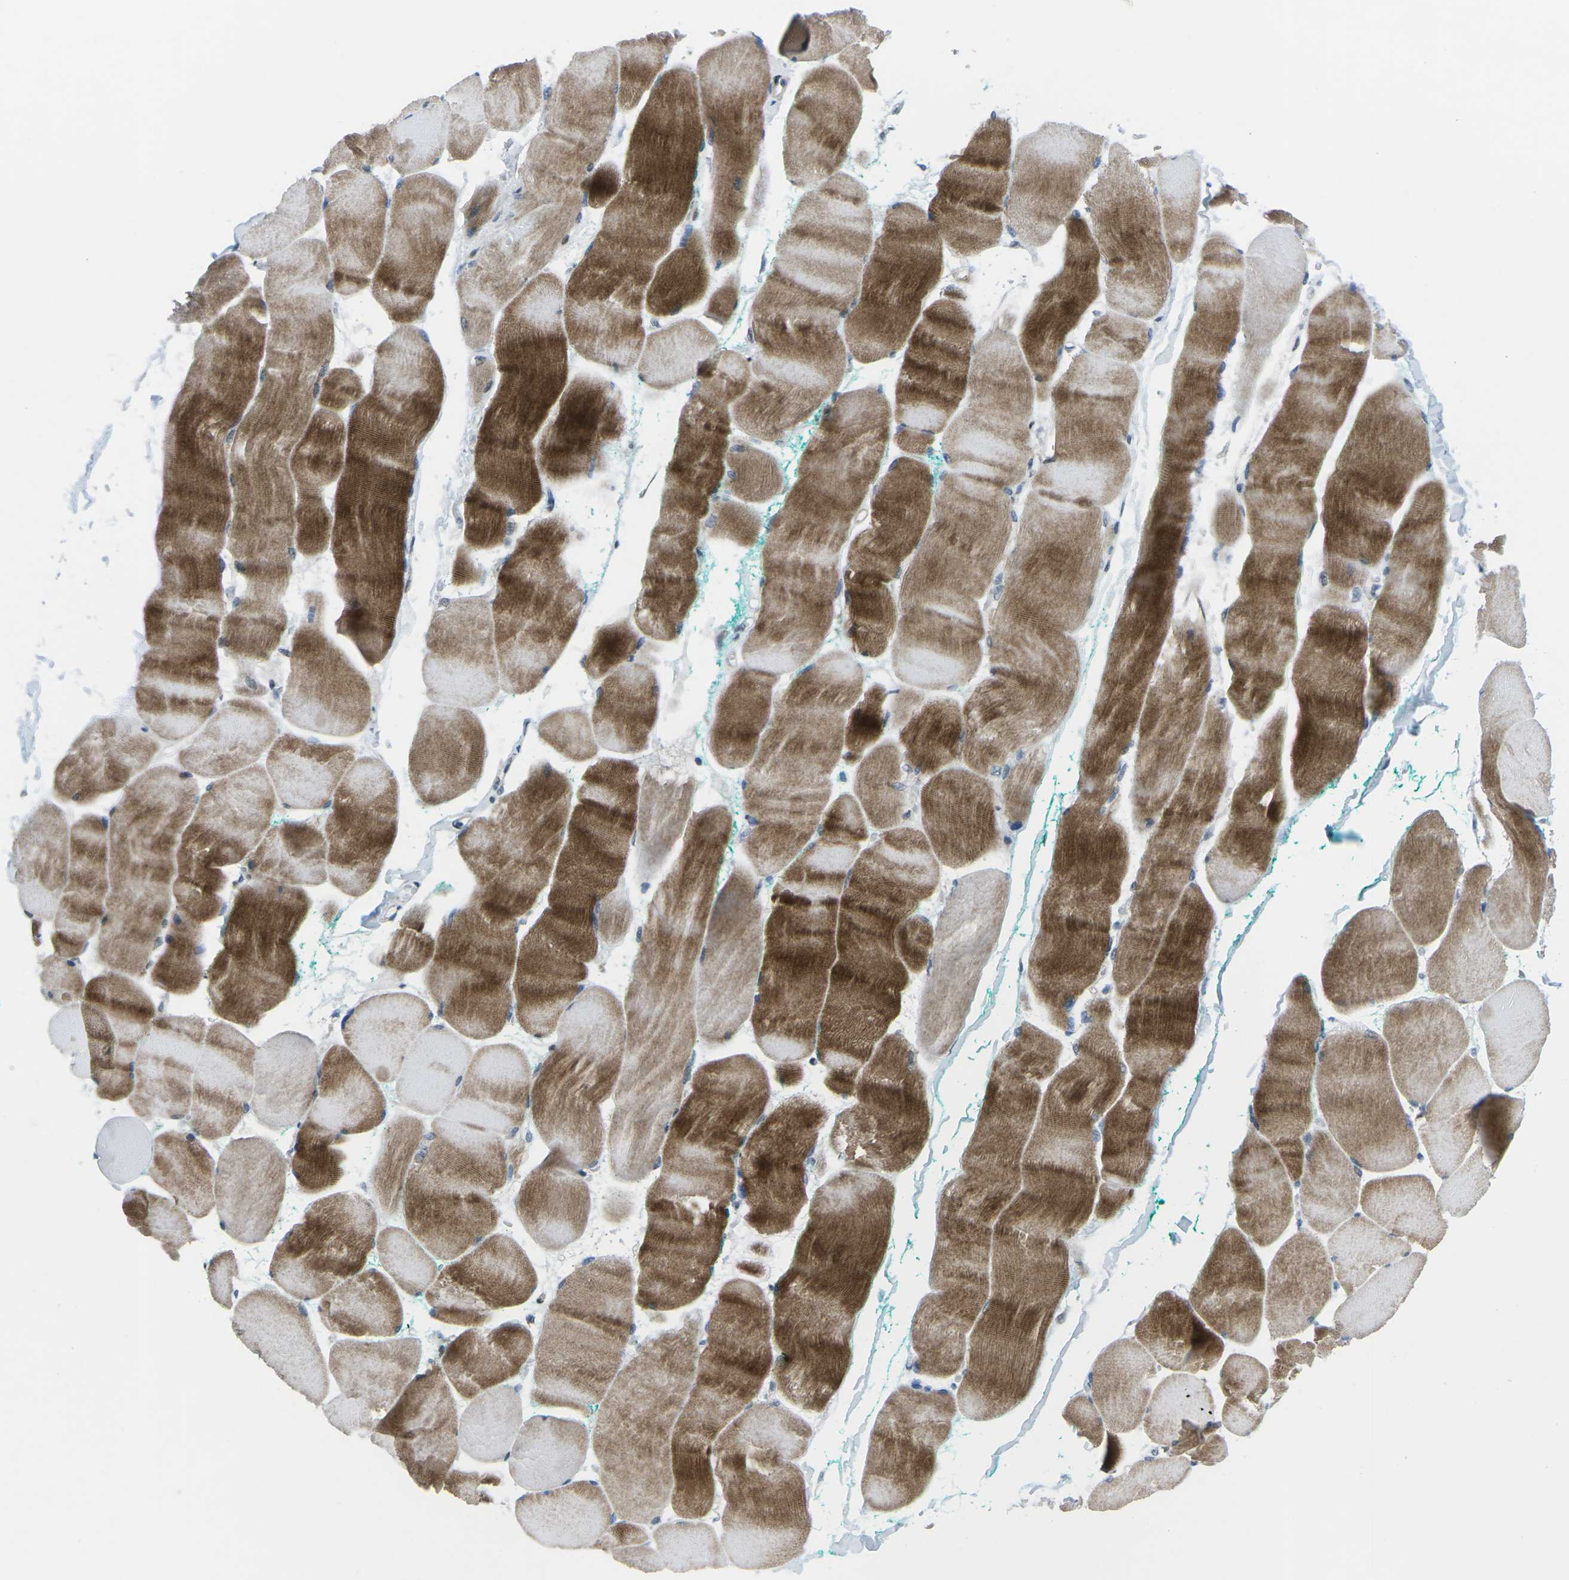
{"staining": {"intensity": "strong", "quantity": ">75%", "location": "cytoplasmic/membranous,nuclear"}, "tissue": "skeletal muscle", "cell_type": "Myocytes", "image_type": "normal", "snomed": [{"axis": "morphology", "description": "Normal tissue, NOS"}, {"axis": "morphology", "description": "Squamous cell carcinoma, NOS"}, {"axis": "topography", "description": "Skeletal muscle"}], "caption": "Protein staining of unremarkable skeletal muscle reveals strong cytoplasmic/membranous,nuclear expression in approximately >75% of myocytes. The protein of interest is stained brown, and the nuclei are stained in blue (DAB (3,3'-diaminobenzidine) IHC with brightfield microscopy, high magnification).", "gene": "MBNL1", "patient": {"sex": "male", "age": 51}}